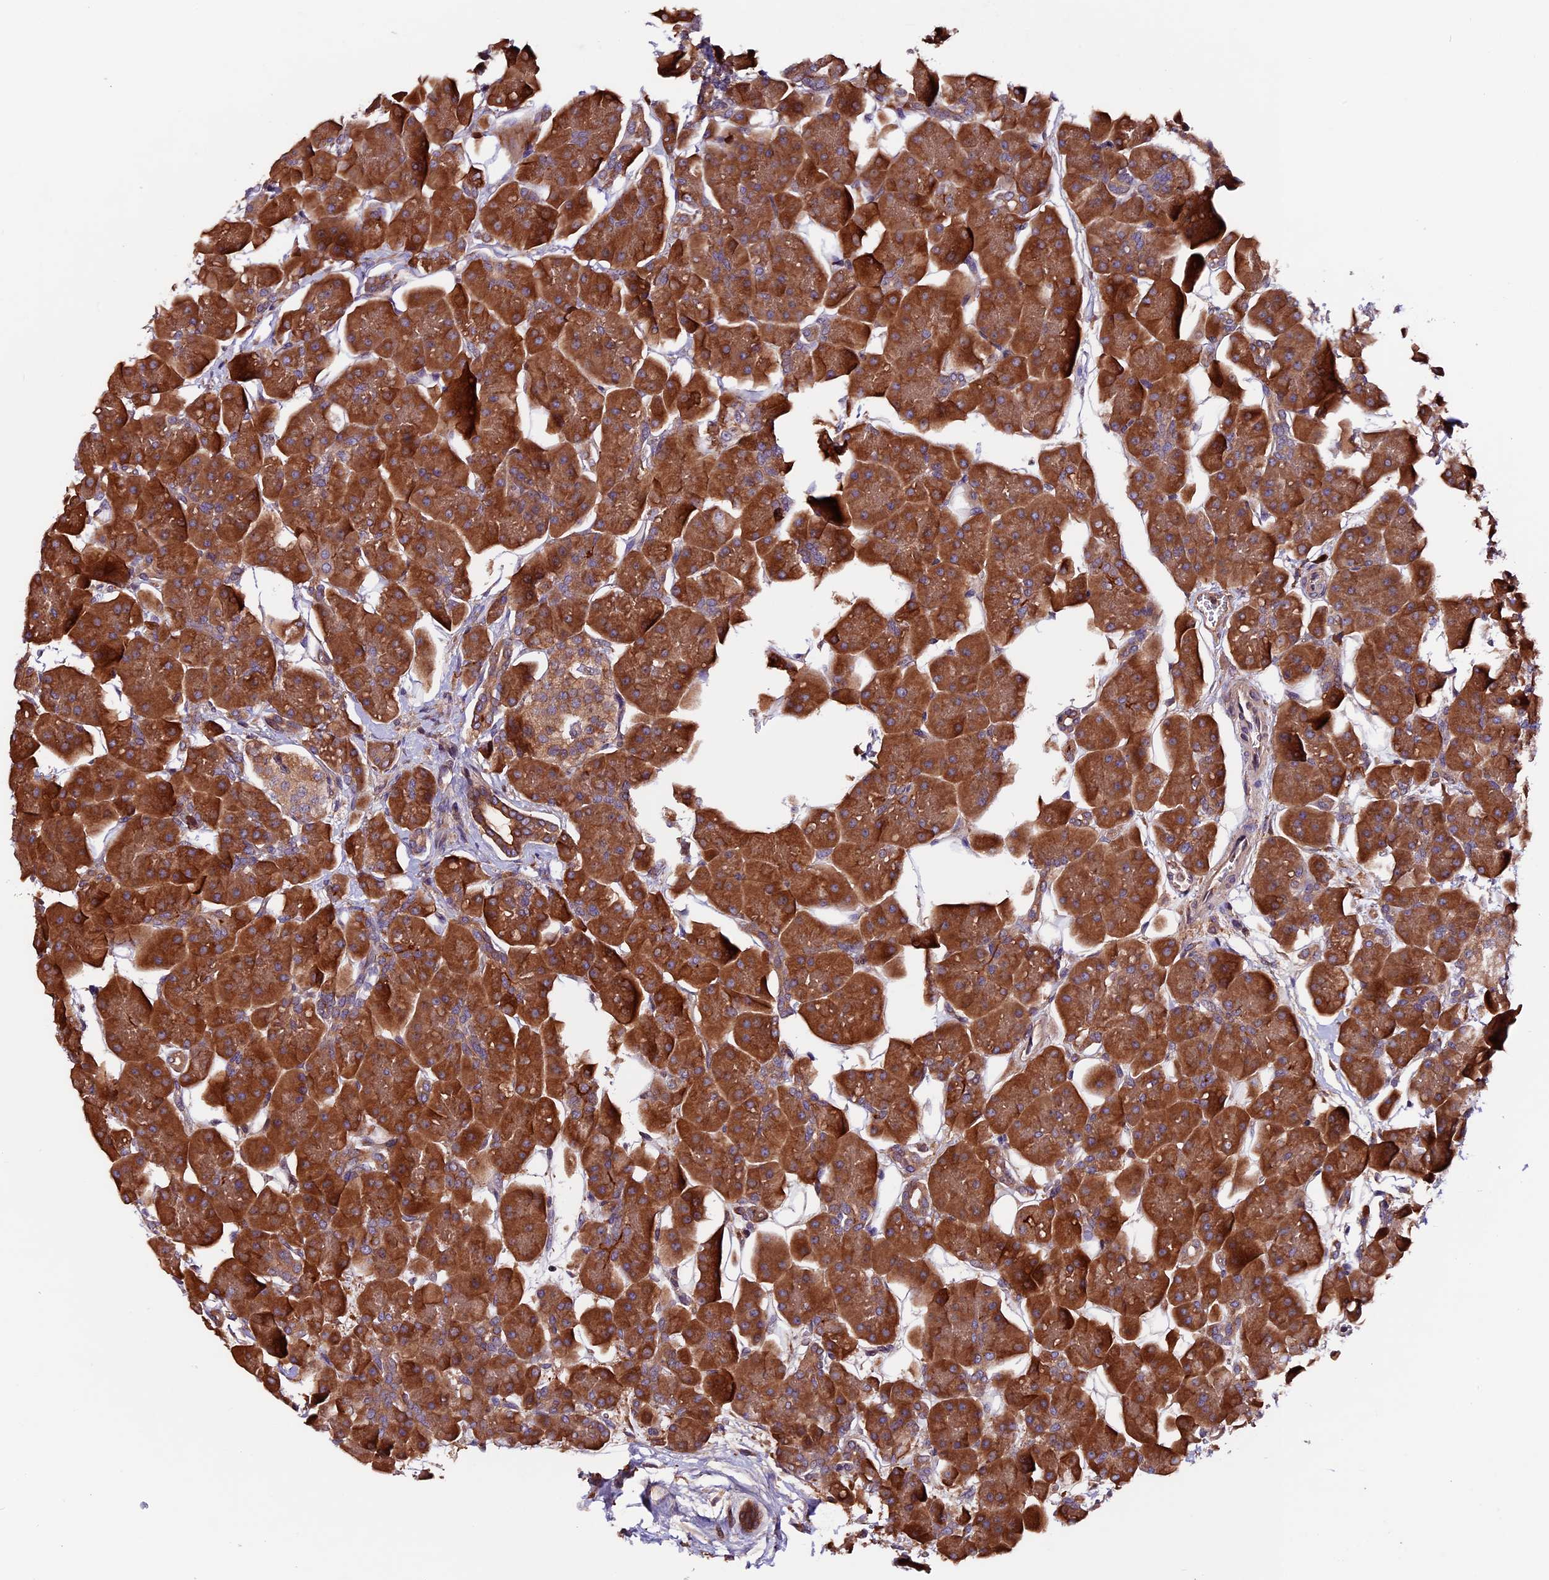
{"staining": {"intensity": "strong", "quantity": "25%-75%", "location": "cytoplasmic/membranous"}, "tissue": "pancreas", "cell_type": "Exocrine glandular cells", "image_type": "normal", "snomed": [{"axis": "morphology", "description": "Normal tissue, NOS"}, {"axis": "topography", "description": "Pancreas"}], "caption": "Protein positivity by immunohistochemistry (IHC) displays strong cytoplasmic/membranous staining in about 25%-75% of exocrine glandular cells in unremarkable pancreas.", "gene": "ZNF598", "patient": {"sex": "male", "age": 66}}